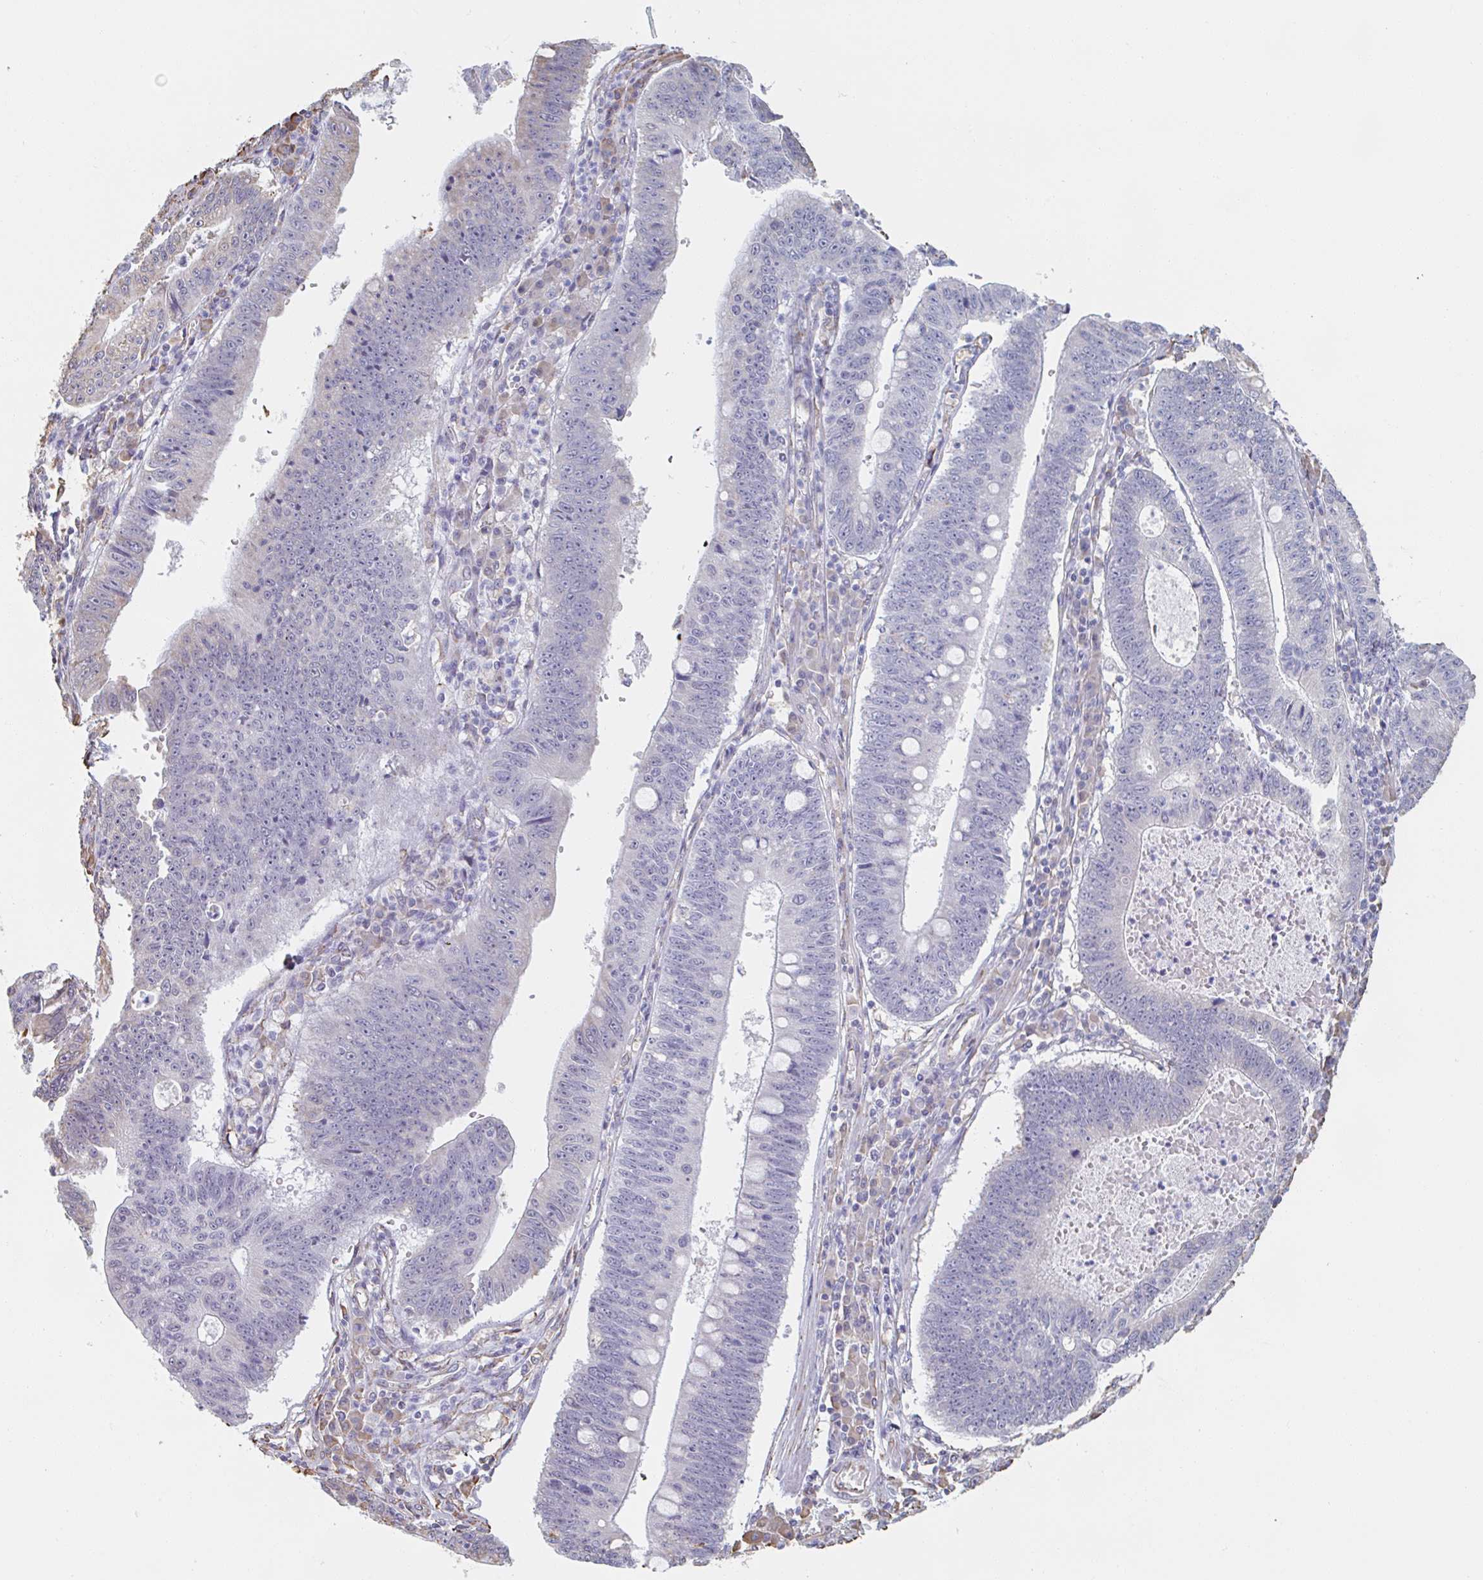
{"staining": {"intensity": "negative", "quantity": "none", "location": "none"}, "tissue": "stomach cancer", "cell_type": "Tumor cells", "image_type": "cancer", "snomed": [{"axis": "morphology", "description": "Adenocarcinoma, NOS"}, {"axis": "topography", "description": "Stomach"}], "caption": "IHC histopathology image of adenocarcinoma (stomach) stained for a protein (brown), which demonstrates no positivity in tumor cells.", "gene": "RAB5IF", "patient": {"sex": "male", "age": 59}}